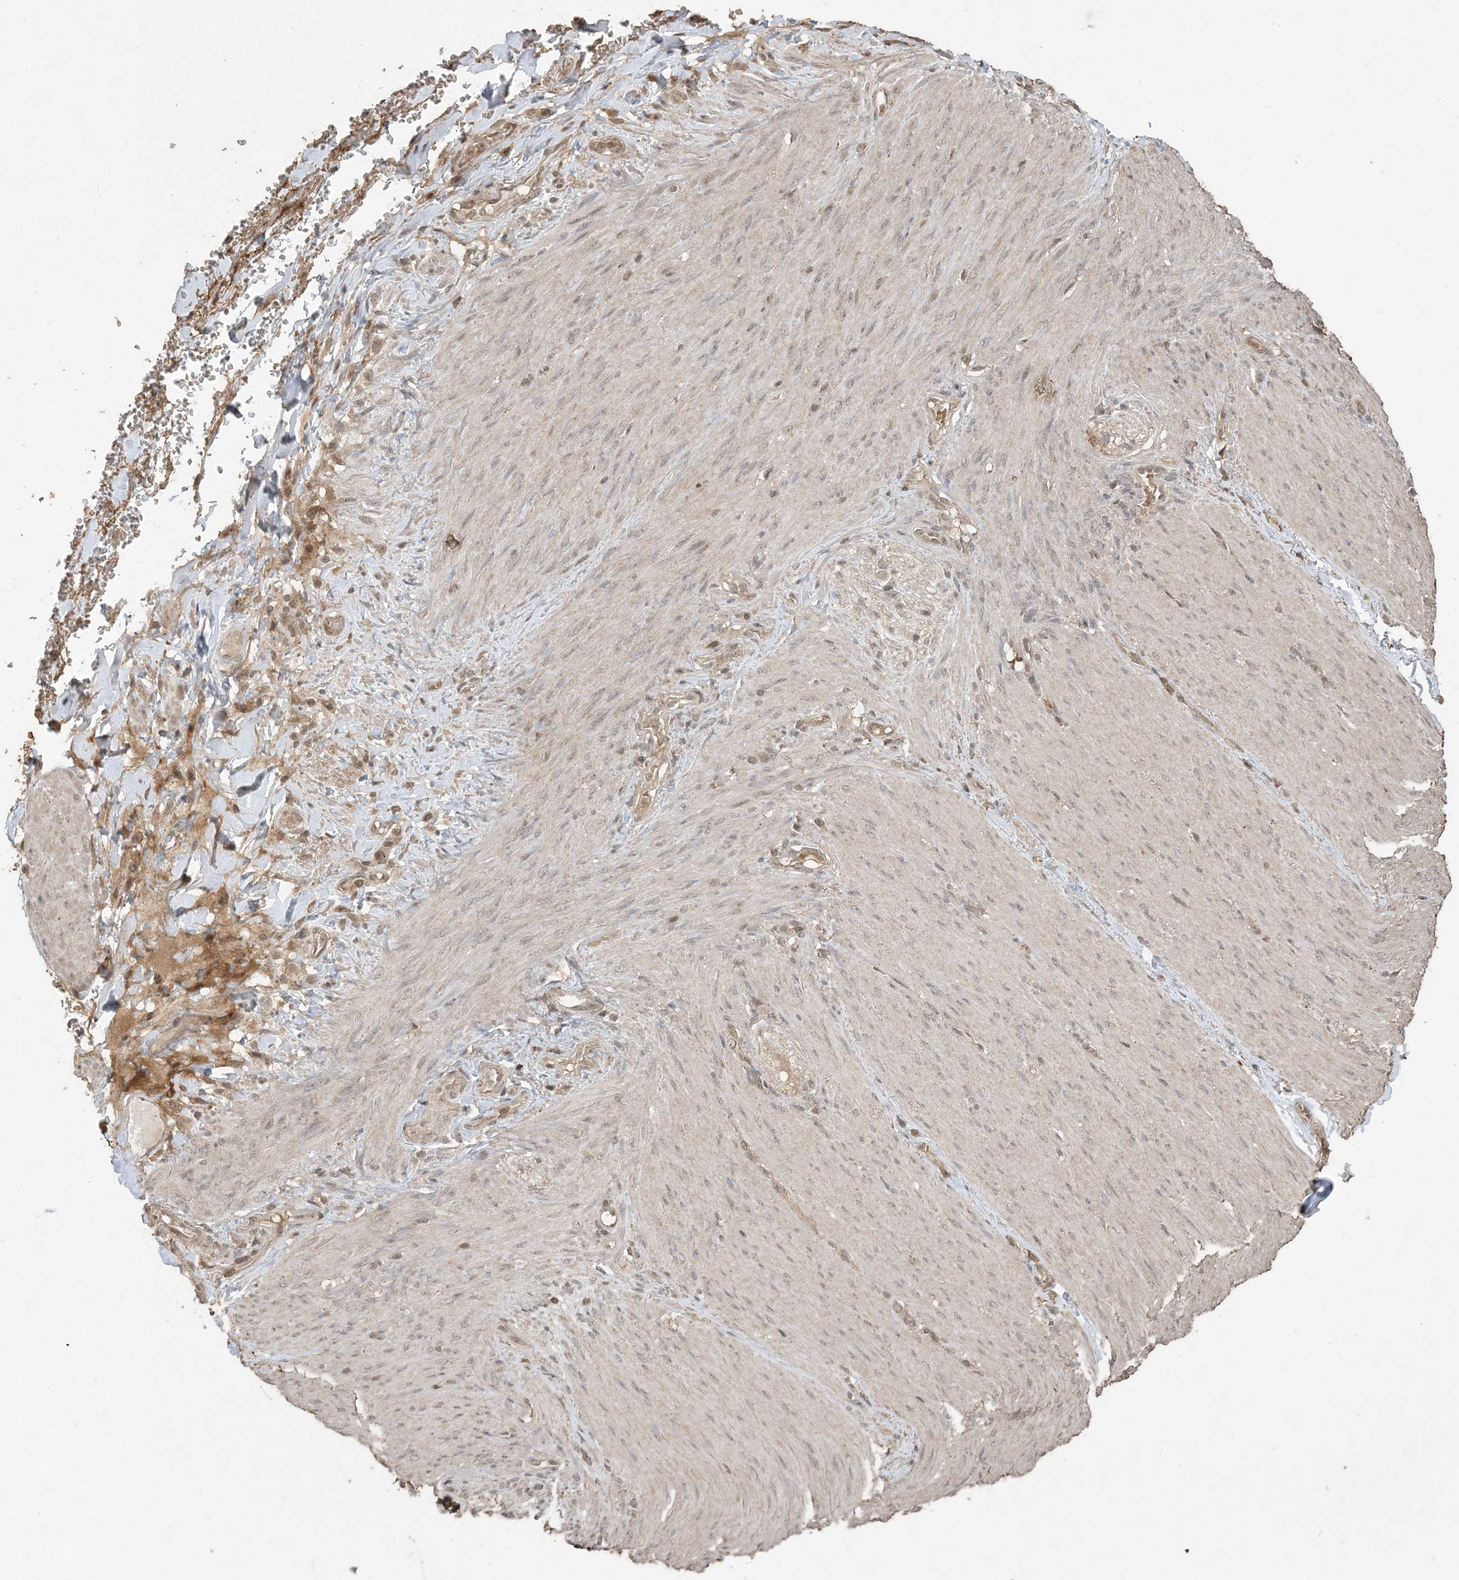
{"staining": {"intensity": "moderate", "quantity": "25%-75%", "location": "cytoplasmic/membranous"}, "tissue": "adipose tissue", "cell_type": "Adipocytes", "image_type": "normal", "snomed": [{"axis": "morphology", "description": "Normal tissue, NOS"}, {"axis": "topography", "description": "Colon"}, {"axis": "topography", "description": "Peripheral nerve tissue"}], "caption": "This is an image of immunohistochemistry (IHC) staining of normal adipose tissue, which shows moderate expression in the cytoplasmic/membranous of adipocytes.", "gene": "EFCAB8", "patient": {"sex": "female", "age": 61}}